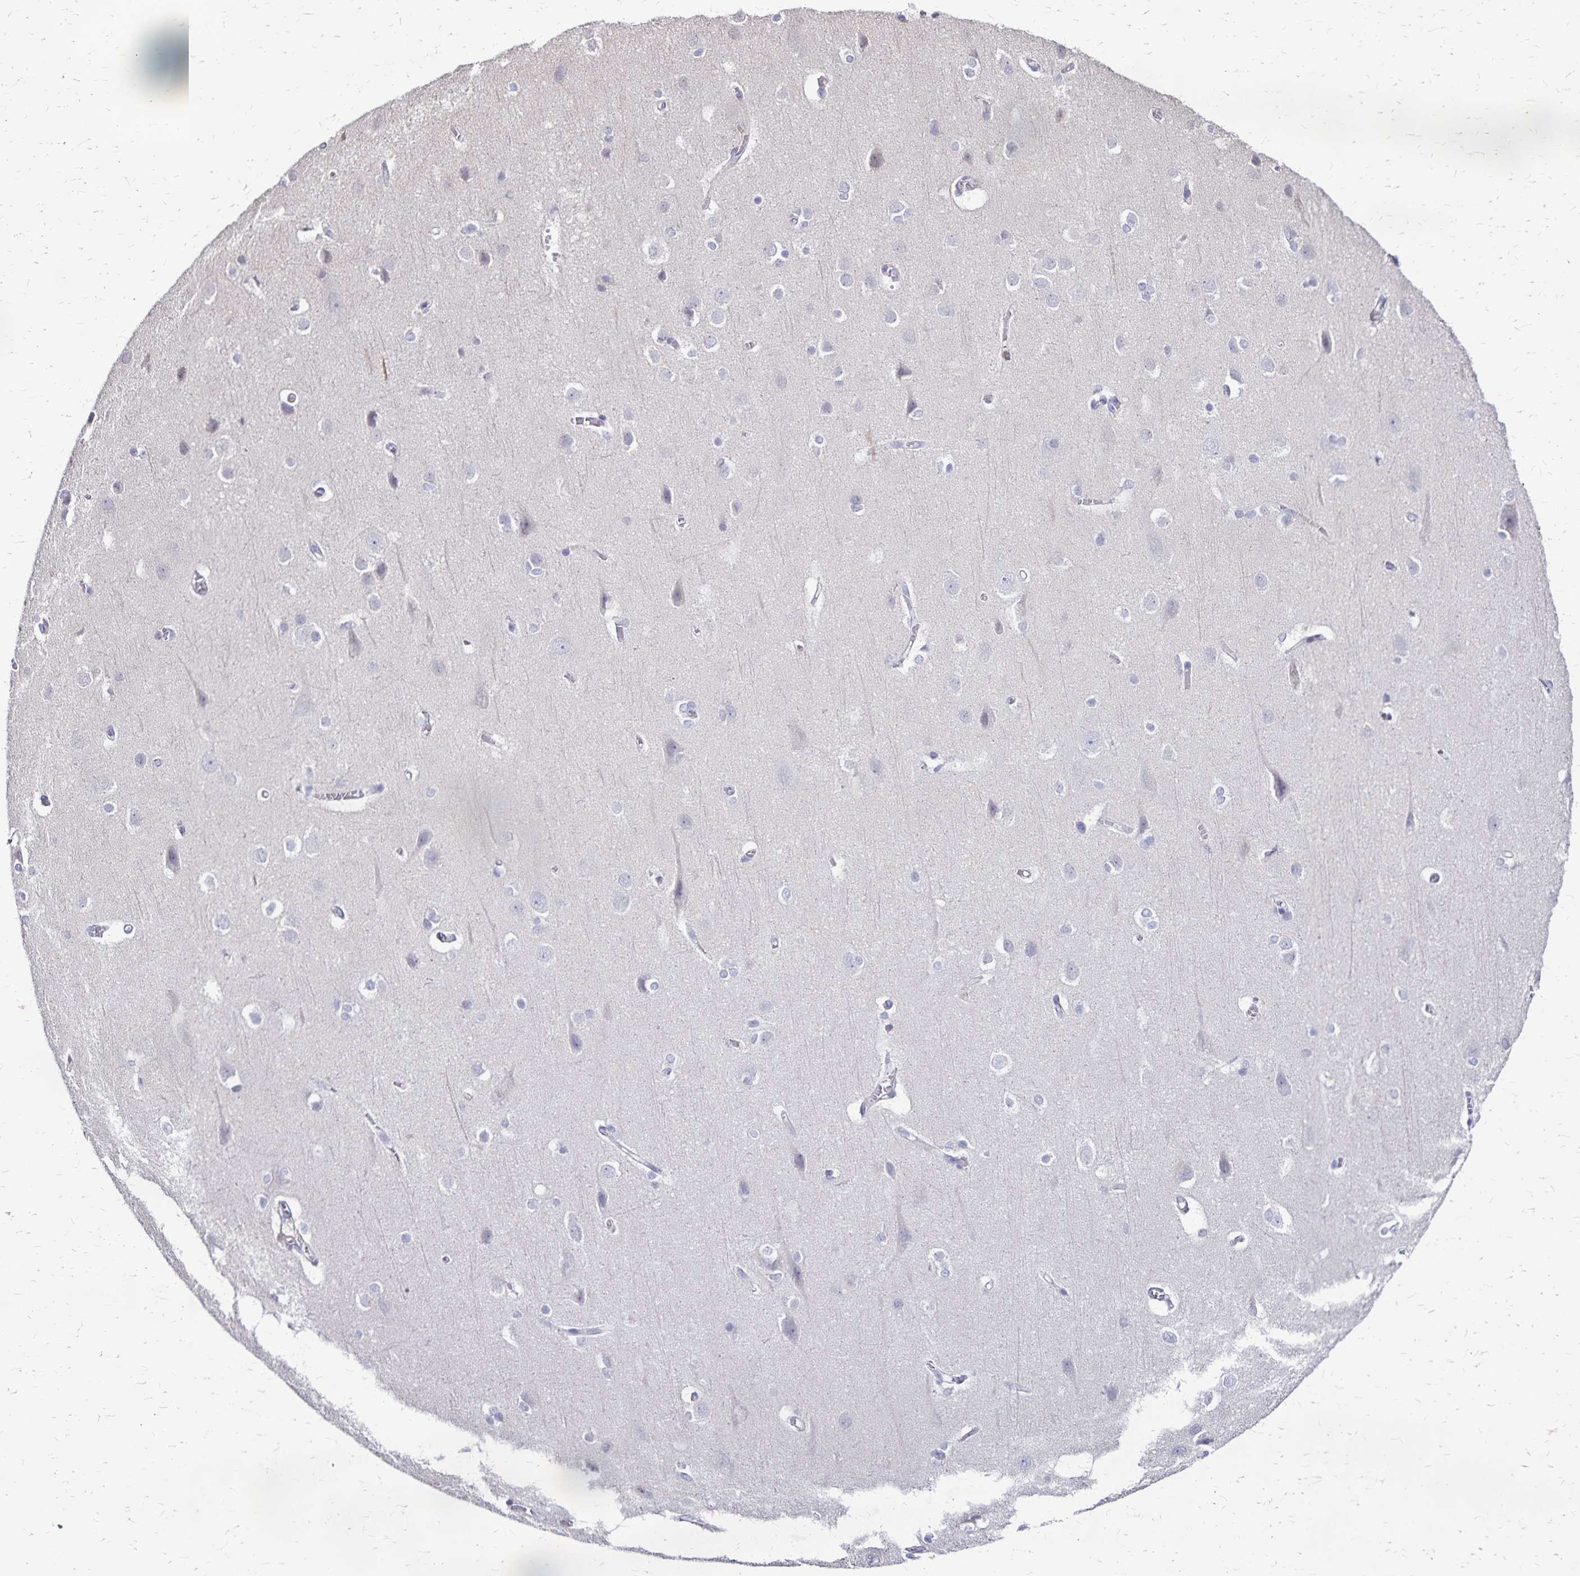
{"staining": {"intensity": "negative", "quantity": "none", "location": "none"}, "tissue": "cerebral cortex", "cell_type": "Endothelial cells", "image_type": "normal", "snomed": [{"axis": "morphology", "description": "Normal tissue, NOS"}, {"axis": "topography", "description": "Cerebral cortex"}], "caption": "An immunohistochemistry (IHC) histopathology image of normal cerebral cortex is shown. There is no staining in endothelial cells of cerebral cortex.", "gene": "NAGPA", "patient": {"sex": "male", "age": 37}}